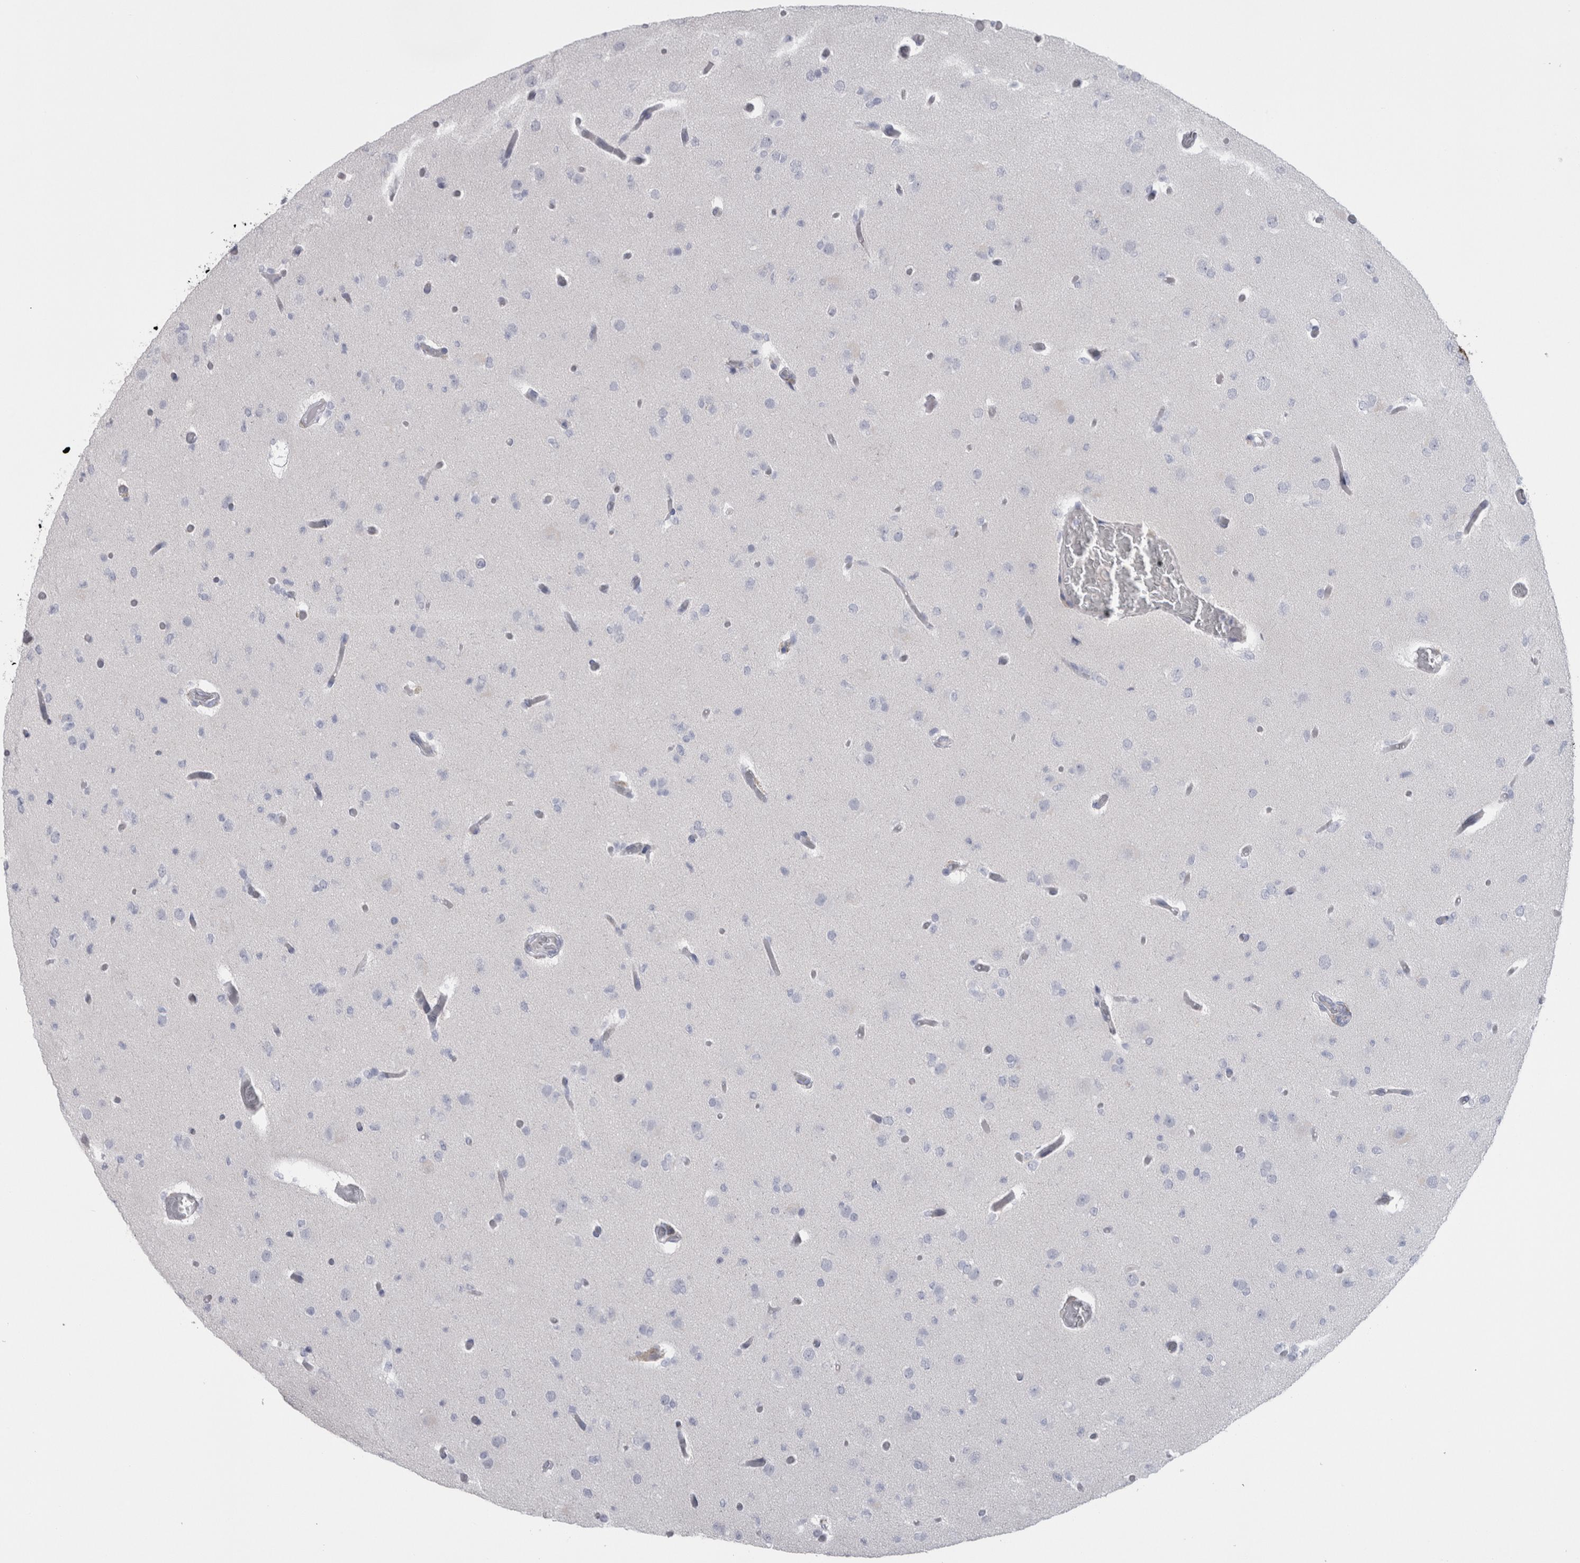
{"staining": {"intensity": "negative", "quantity": "none", "location": "none"}, "tissue": "glioma", "cell_type": "Tumor cells", "image_type": "cancer", "snomed": [{"axis": "morphology", "description": "Glioma, malignant, Low grade"}, {"axis": "topography", "description": "Brain"}], "caption": "Tumor cells show no significant expression in malignant low-grade glioma.", "gene": "MSMB", "patient": {"sex": "female", "age": 22}}